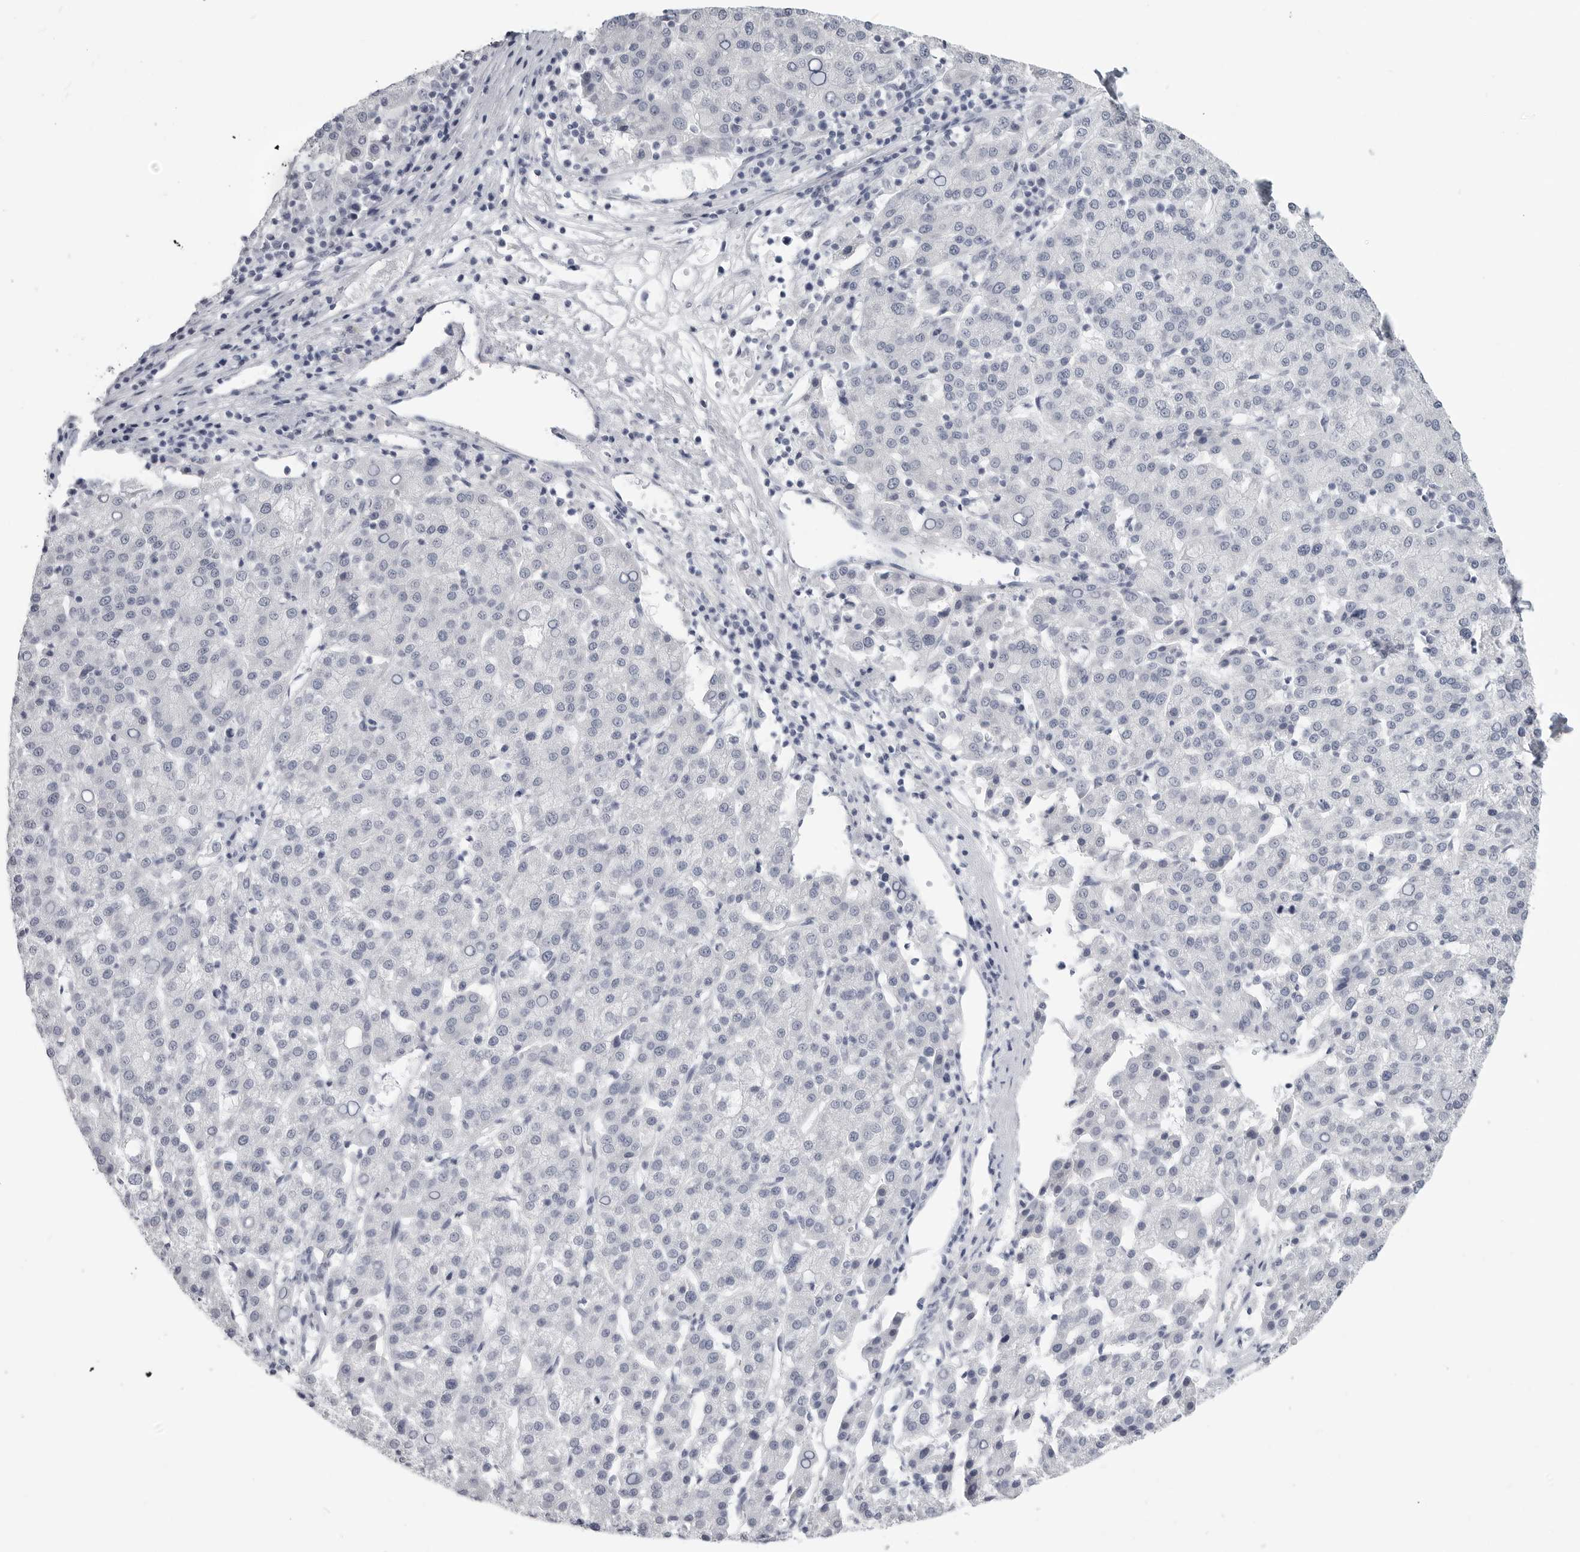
{"staining": {"intensity": "negative", "quantity": "none", "location": "none"}, "tissue": "liver cancer", "cell_type": "Tumor cells", "image_type": "cancer", "snomed": [{"axis": "morphology", "description": "Carcinoma, Hepatocellular, NOS"}, {"axis": "topography", "description": "Liver"}], "caption": "Immunohistochemical staining of human liver cancer (hepatocellular carcinoma) demonstrates no significant staining in tumor cells.", "gene": "LY6D", "patient": {"sex": "female", "age": 58}}